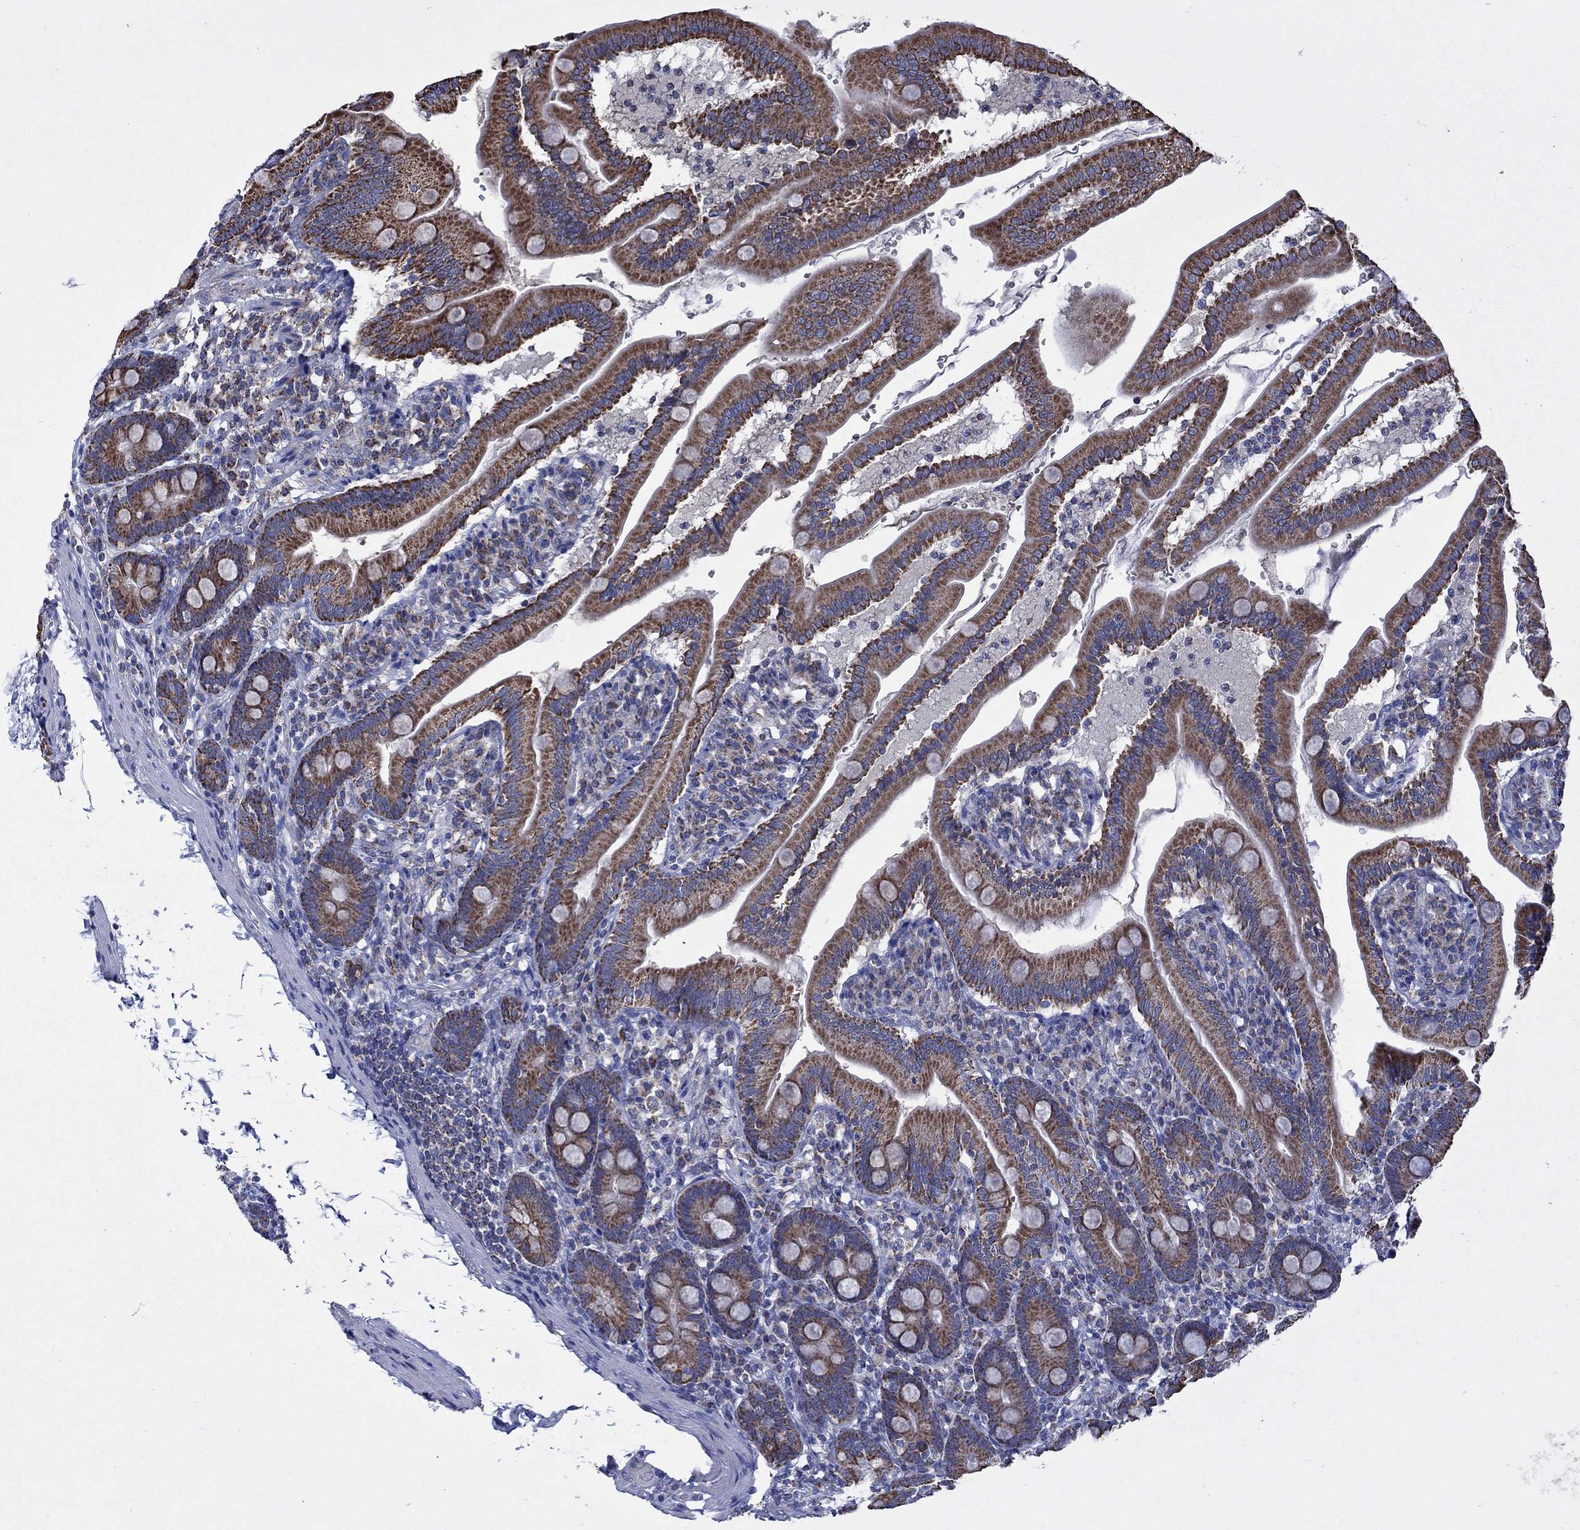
{"staining": {"intensity": "moderate", "quantity": ">75%", "location": "cytoplasmic/membranous"}, "tissue": "duodenum", "cell_type": "Glandular cells", "image_type": "normal", "snomed": [{"axis": "morphology", "description": "Normal tissue, NOS"}, {"axis": "topography", "description": "Duodenum"}], "caption": "Protein expression analysis of benign duodenum reveals moderate cytoplasmic/membranous positivity in about >75% of glandular cells. (DAB IHC with brightfield microscopy, high magnification).", "gene": "HPS5", "patient": {"sex": "female", "age": 67}}